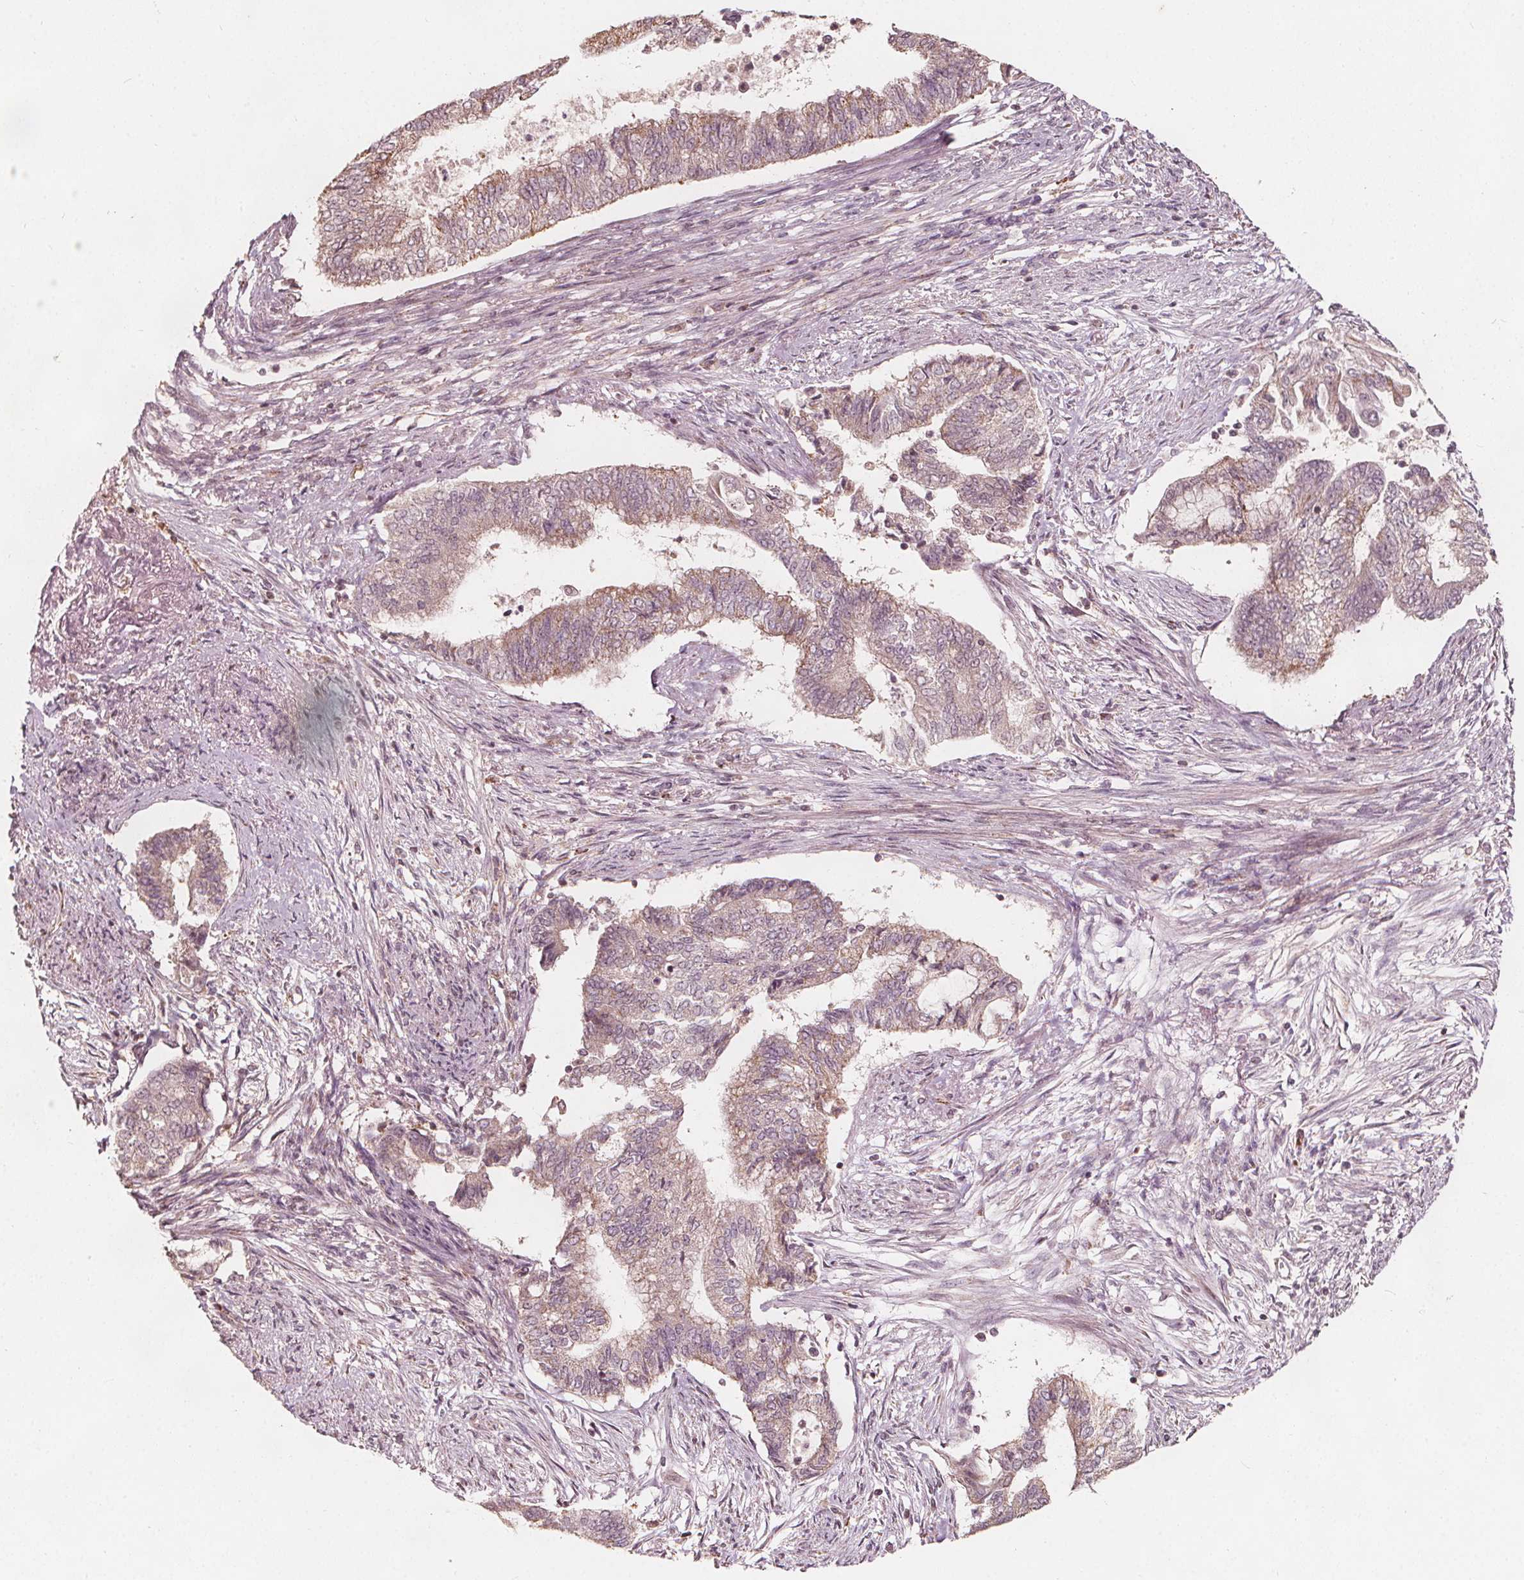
{"staining": {"intensity": "weak", "quantity": ">75%", "location": "cytoplasmic/membranous"}, "tissue": "endometrial cancer", "cell_type": "Tumor cells", "image_type": "cancer", "snomed": [{"axis": "morphology", "description": "Adenocarcinoma, NOS"}, {"axis": "topography", "description": "Endometrium"}], "caption": "Immunohistochemical staining of adenocarcinoma (endometrial) displays low levels of weak cytoplasmic/membranous staining in approximately >75% of tumor cells.", "gene": "AIP", "patient": {"sex": "female", "age": 65}}